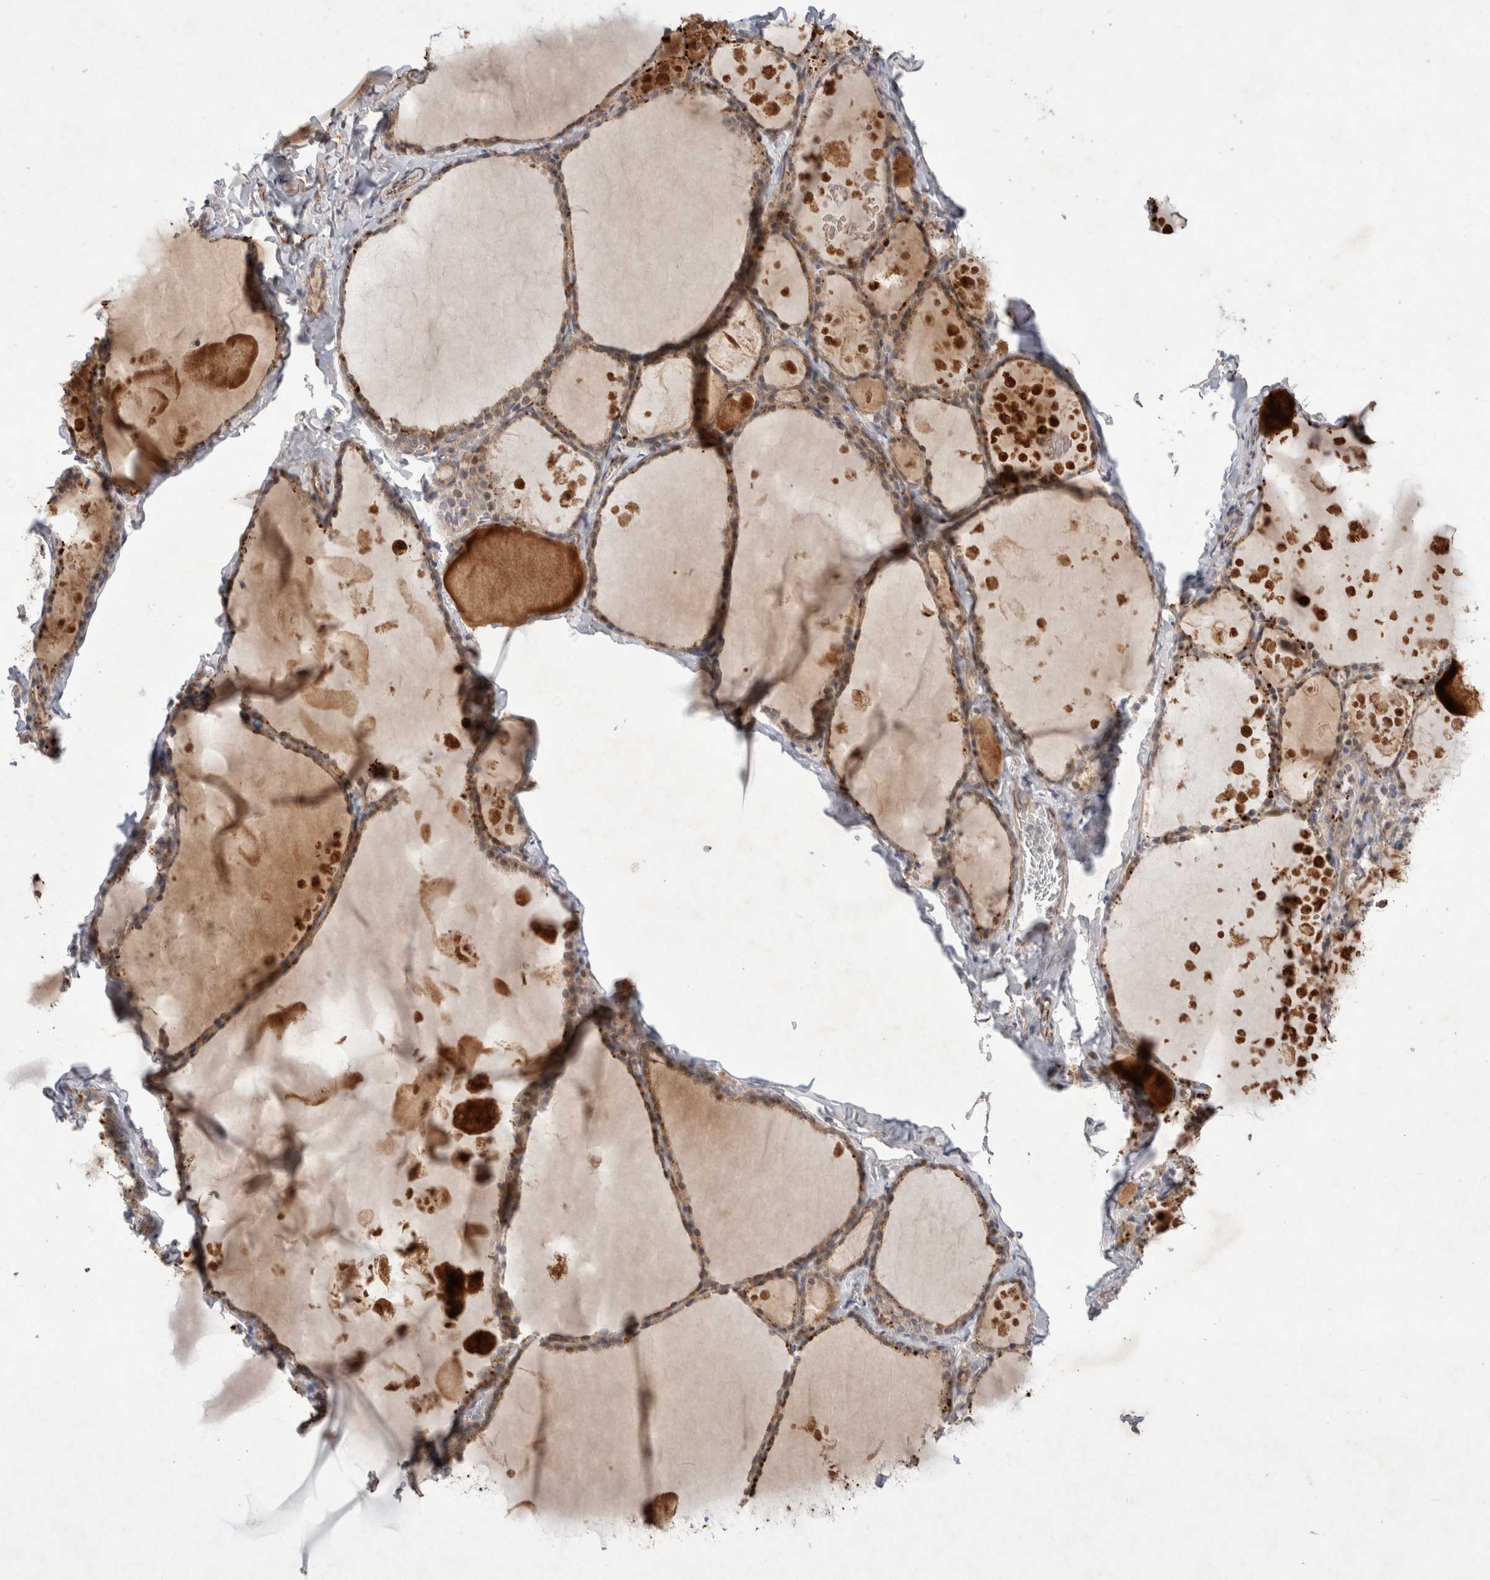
{"staining": {"intensity": "weak", "quantity": ">75%", "location": "cytoplasmic/membranous"}, "tissue": "thyroid gland", "cell_type": "Glandular cells", "image_type": "normal", "snomed": [{"axis": "morphology", "description": "Normal tissue, NOS"}, {"axis": "topography", "description": "Thyroid gland"}], "caption": "Glandular cells exhibit low levels of weak cytoplasmic/membranous expression in about >75% of cells in benign thyroid gland.", "gene": "NMU", "patient": {"sex": "male", "age": 56}}